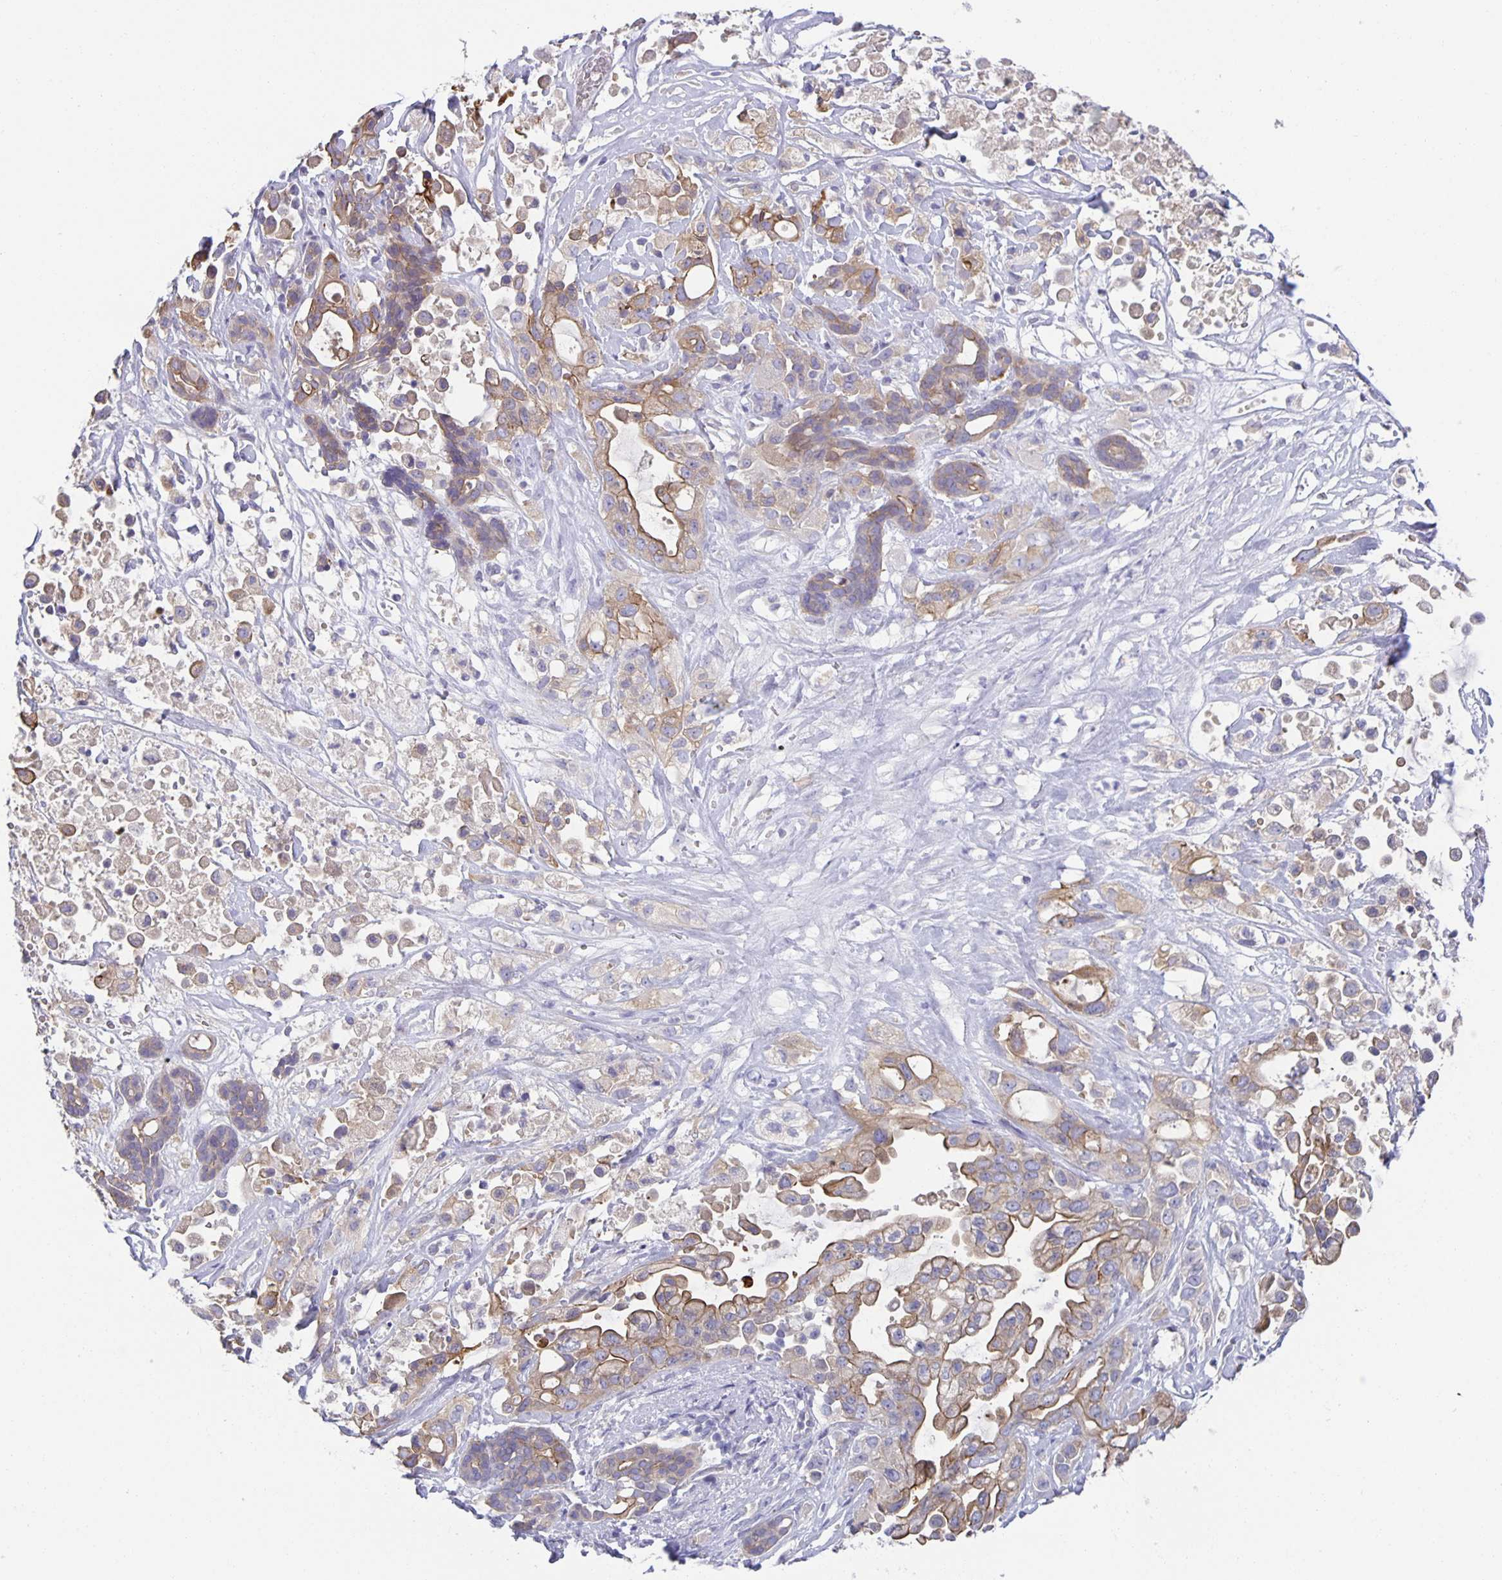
{"staining": {"intensity": "moderate", "quantity": "25%-75%", "location": "cytoplasmic/membranous"}, "tissue": "pancreatic cancer", "cell_type": "Tumor cells", "image_type": "cancer", "snomed": [{"axis": "morphology", "description": "Adenocarcinoma, NOS"}, {"axis": "topography", "description": "Pancreas"}], "caption": "DAB immunohistochemical staining of pancreatic adenocarcinoma demonstrates moderate cytoplasmic/membranous protein expression in about 25%-75% of tumor cells. Nuclei are stained in blue.", "gene": "PTPN3", "patient": {"sex": "male", "age": 44}}